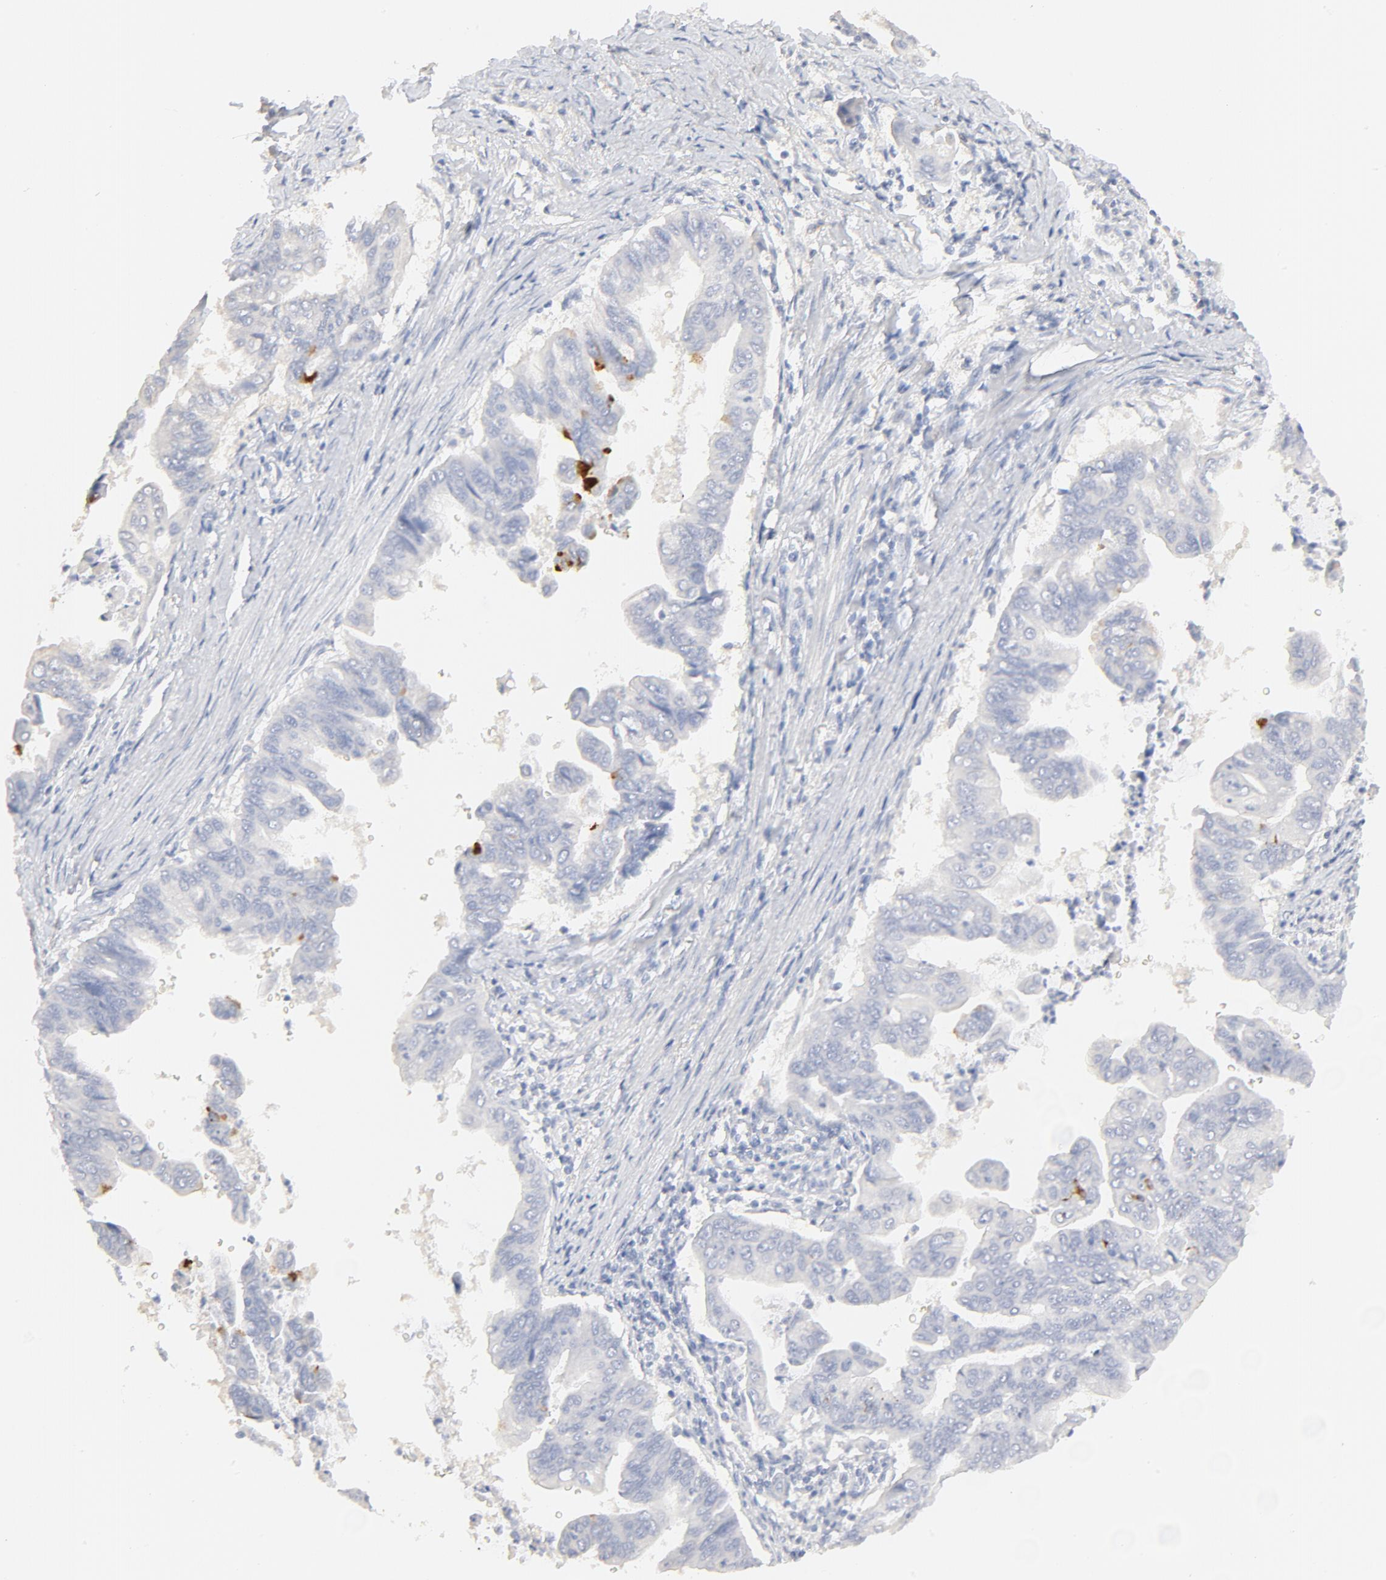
{"staining": {"intensity": "moderate", "quantity": "<25%", "location": "cytoplasmic/membranous"}, "tissue": "stomach cancer", "cell_type": "Tumor cells", "image_type": "cancer", "snomed": [{"axis": "morphology", "description": "Adenocarcinoma, NOS"}, {"axis": "topography", "description": "Stomach, upper"}], "caption": "A histopathology image of human stomach adenocarcinoma stained for a protein exhibits moderate cytoplasmic/membranous brown staining in tumor cells.", "gene": "FCGBP", "patient": {"sex": "male", "age": 80}}